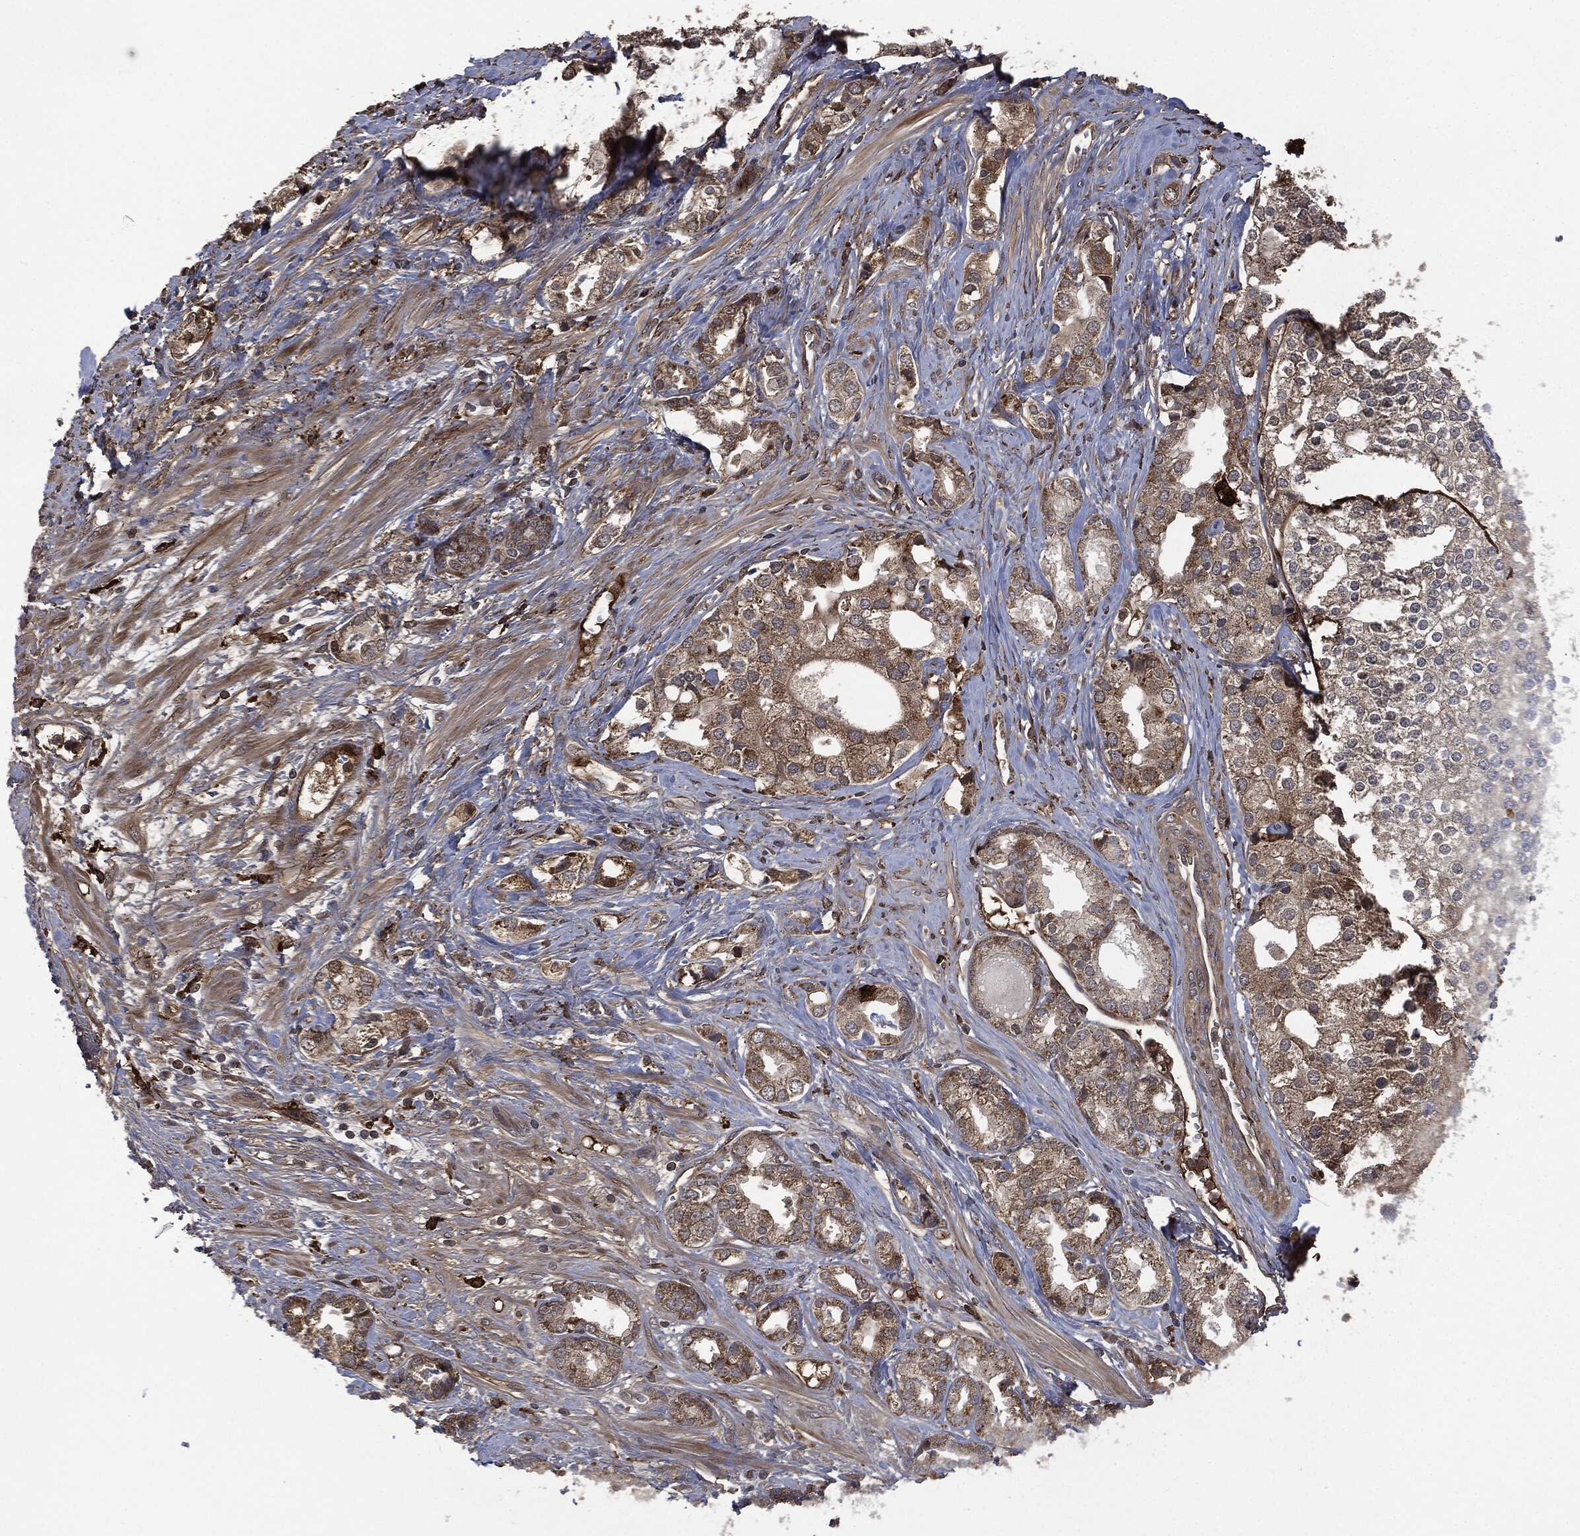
{"staining": {"intensity": "moderate", "quantity": "25%-75%", "location": "cytoplasmic/membranous"}, "tissue": "prostate cancer", "cell_type": "Tumor cells", "image_type": "cancer", "snomed": [{"axis": "morphology", "description": "Adenocarcinoma, NOS"}, {"axis": "topography", "description": "Prostate and seminal vesicle, NOS"}, {"axis": "topography", "description": "Prostate"}], "caption": "Human prostate cancer (adenocarcinoma) stained for a protein (brown) exhibits moderate cytoplasmic/membranous positive expression in about 25%-75% of tumor cells.", "gene": "CRABP2", "patient": {"sex": "male", "age": 62}}